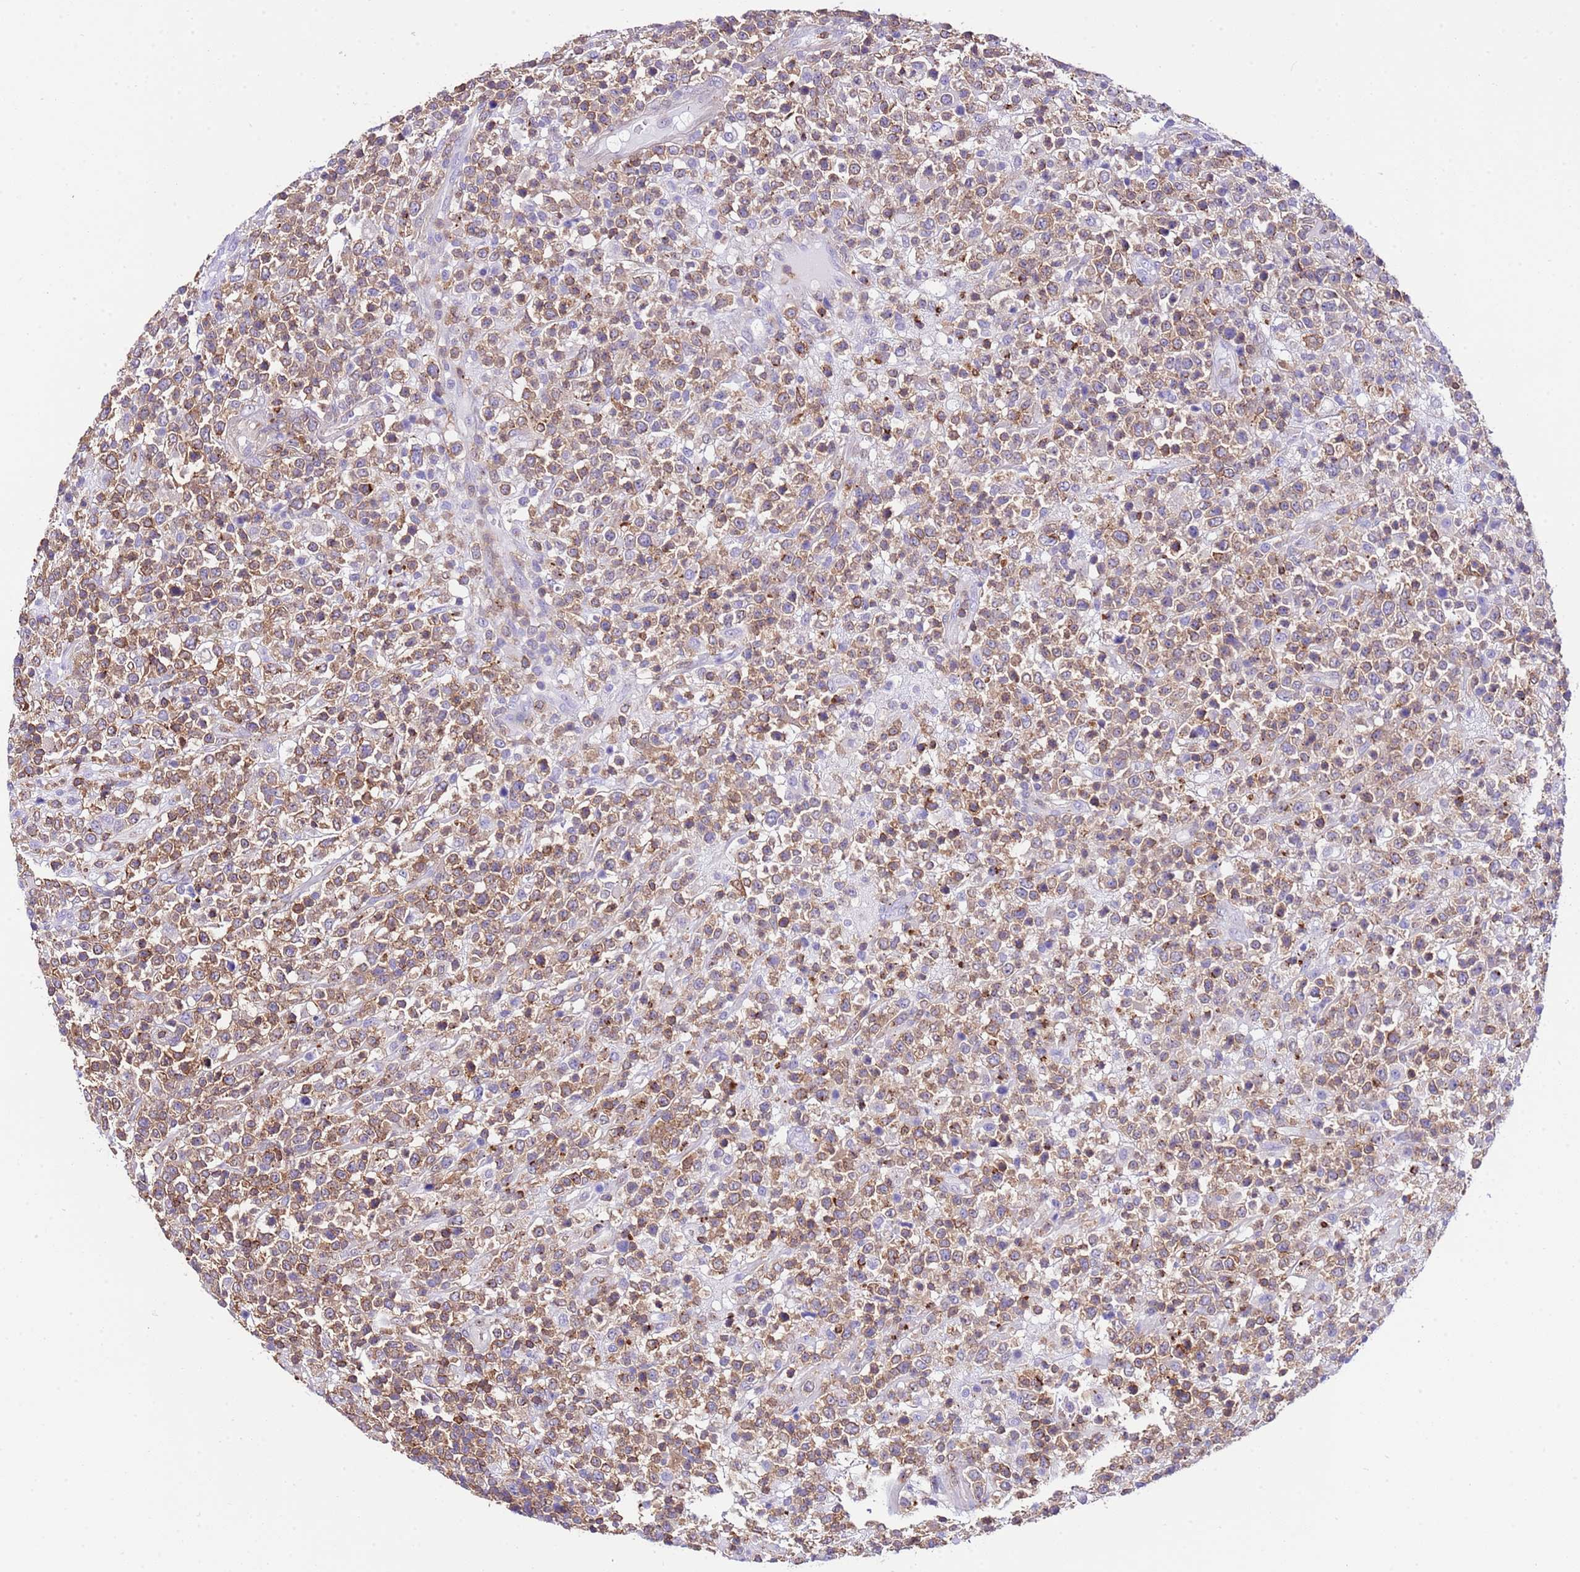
{"staining": {"intensity": "moderate", "quantity": ">75%", "location": "cytoplasmic/membranous"}, "tissue": "lymphoma", "cell_type": "Tumor cells", "image_type": "cancer", "snomed": [{"axis": "morphology", "description": "Malignant lymphoma, non-Hodgkin's type, High grade"}, {"axis": "topography", "description": "Colon"}], "caption": "High-magnification brightfield microscopy of lymphoma stained with DAB (3,3'-diaminobenzidine) (brown) and counterstained with hematoxylin (blue). tumor cells exhibit moderate cytoplasmic/membranous expression is seen in about>75% of cells. (DAB (3,3'-diaminobenzidine) = brown stain, brightfield microscopy at high magnification).", "gene": "CNN2", "patient": {"sex": "female", "age": 53}}